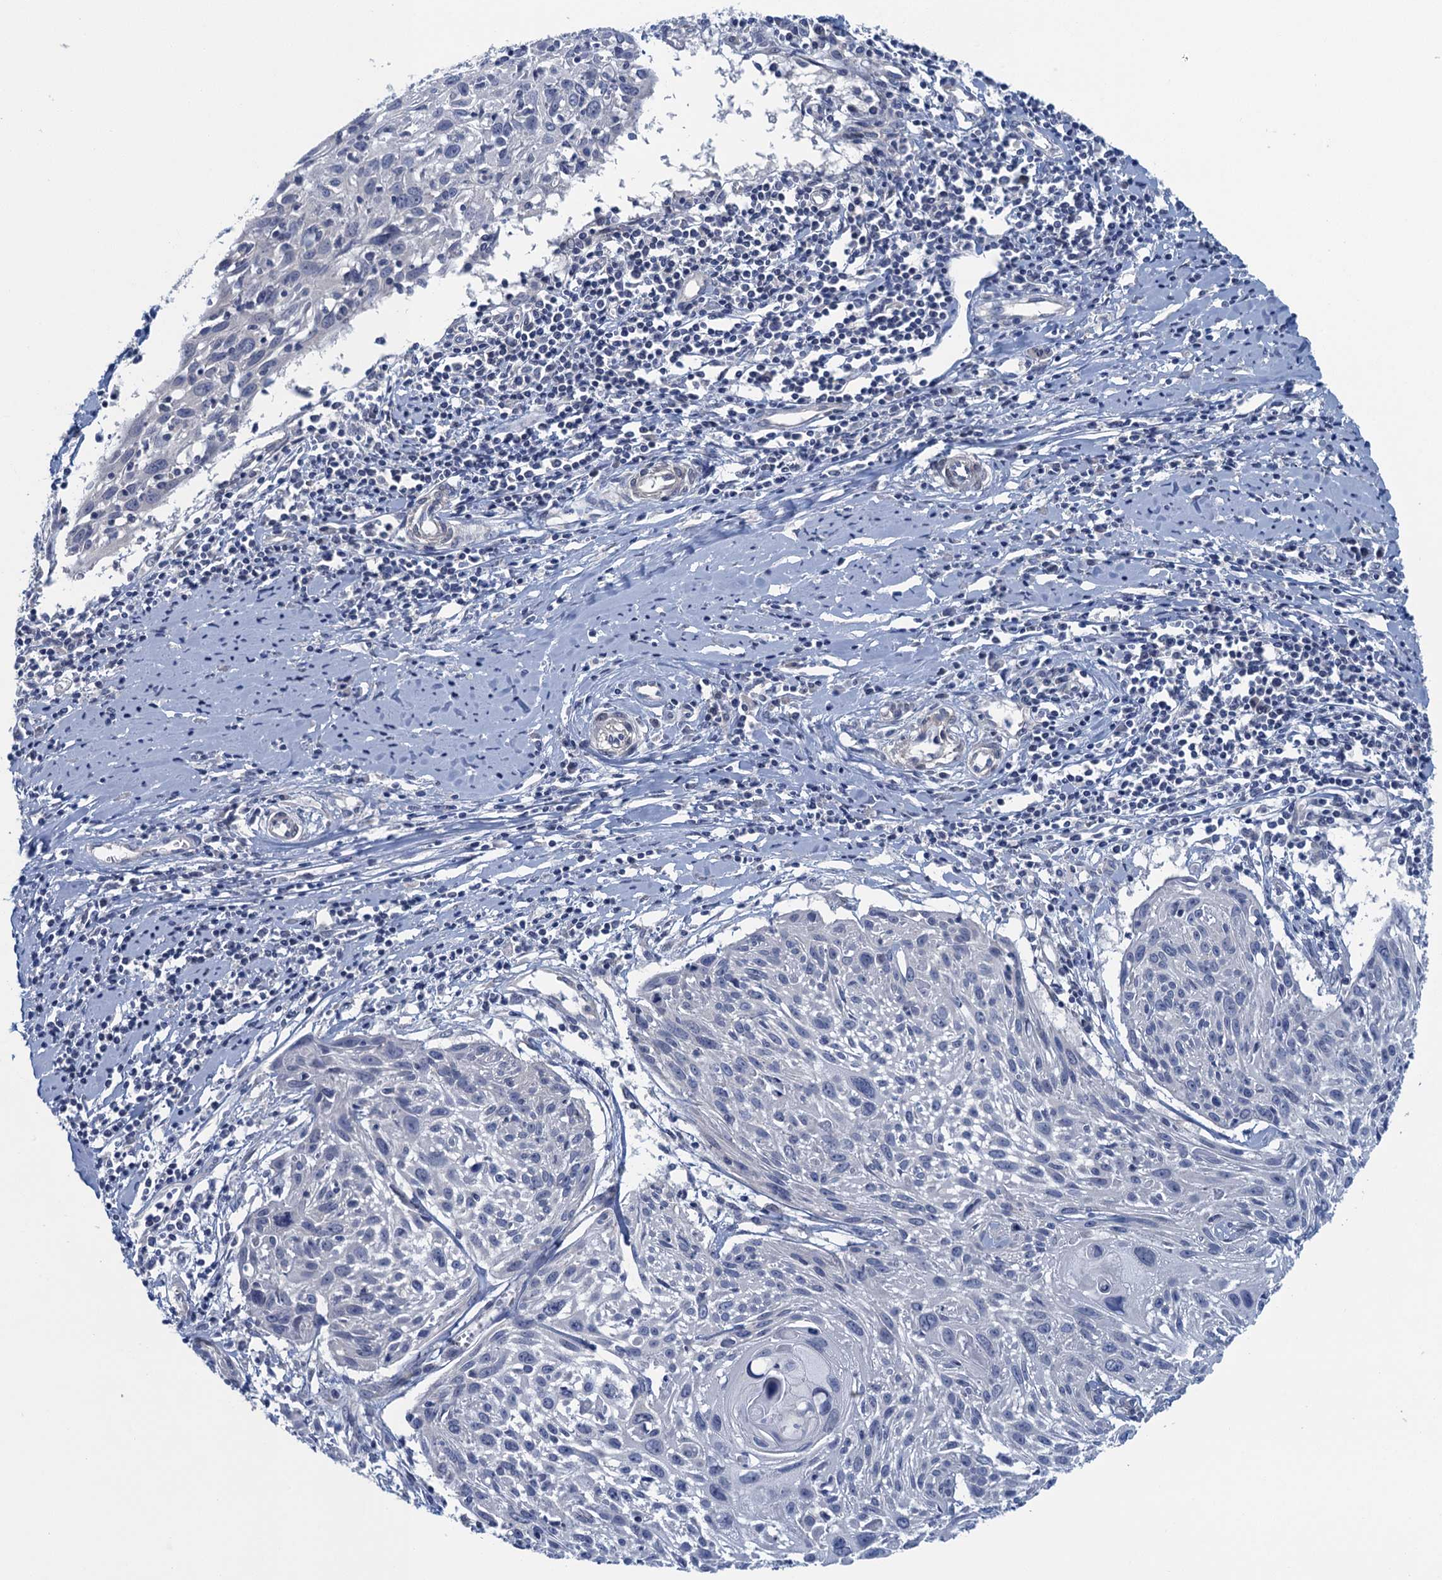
{"staining": {"intensity": "negative", "quantity": "none", "location": "none"}, "tissue": "cervical cancer", "cell_type": "Tumor cells", "image_type": "cancer", "snomed": [{"axis": "morphology", "description": "Squamous cell carcinoma, NOS"}, {"axis": "topography", "description": "Cervix"}], "caption": "The micrograph shows no significant expression in tumor cells of cervical cancer (squamous cell carcinoma).", "gene": "CTU2", "patient": {"sex": "female", "age": 51}}